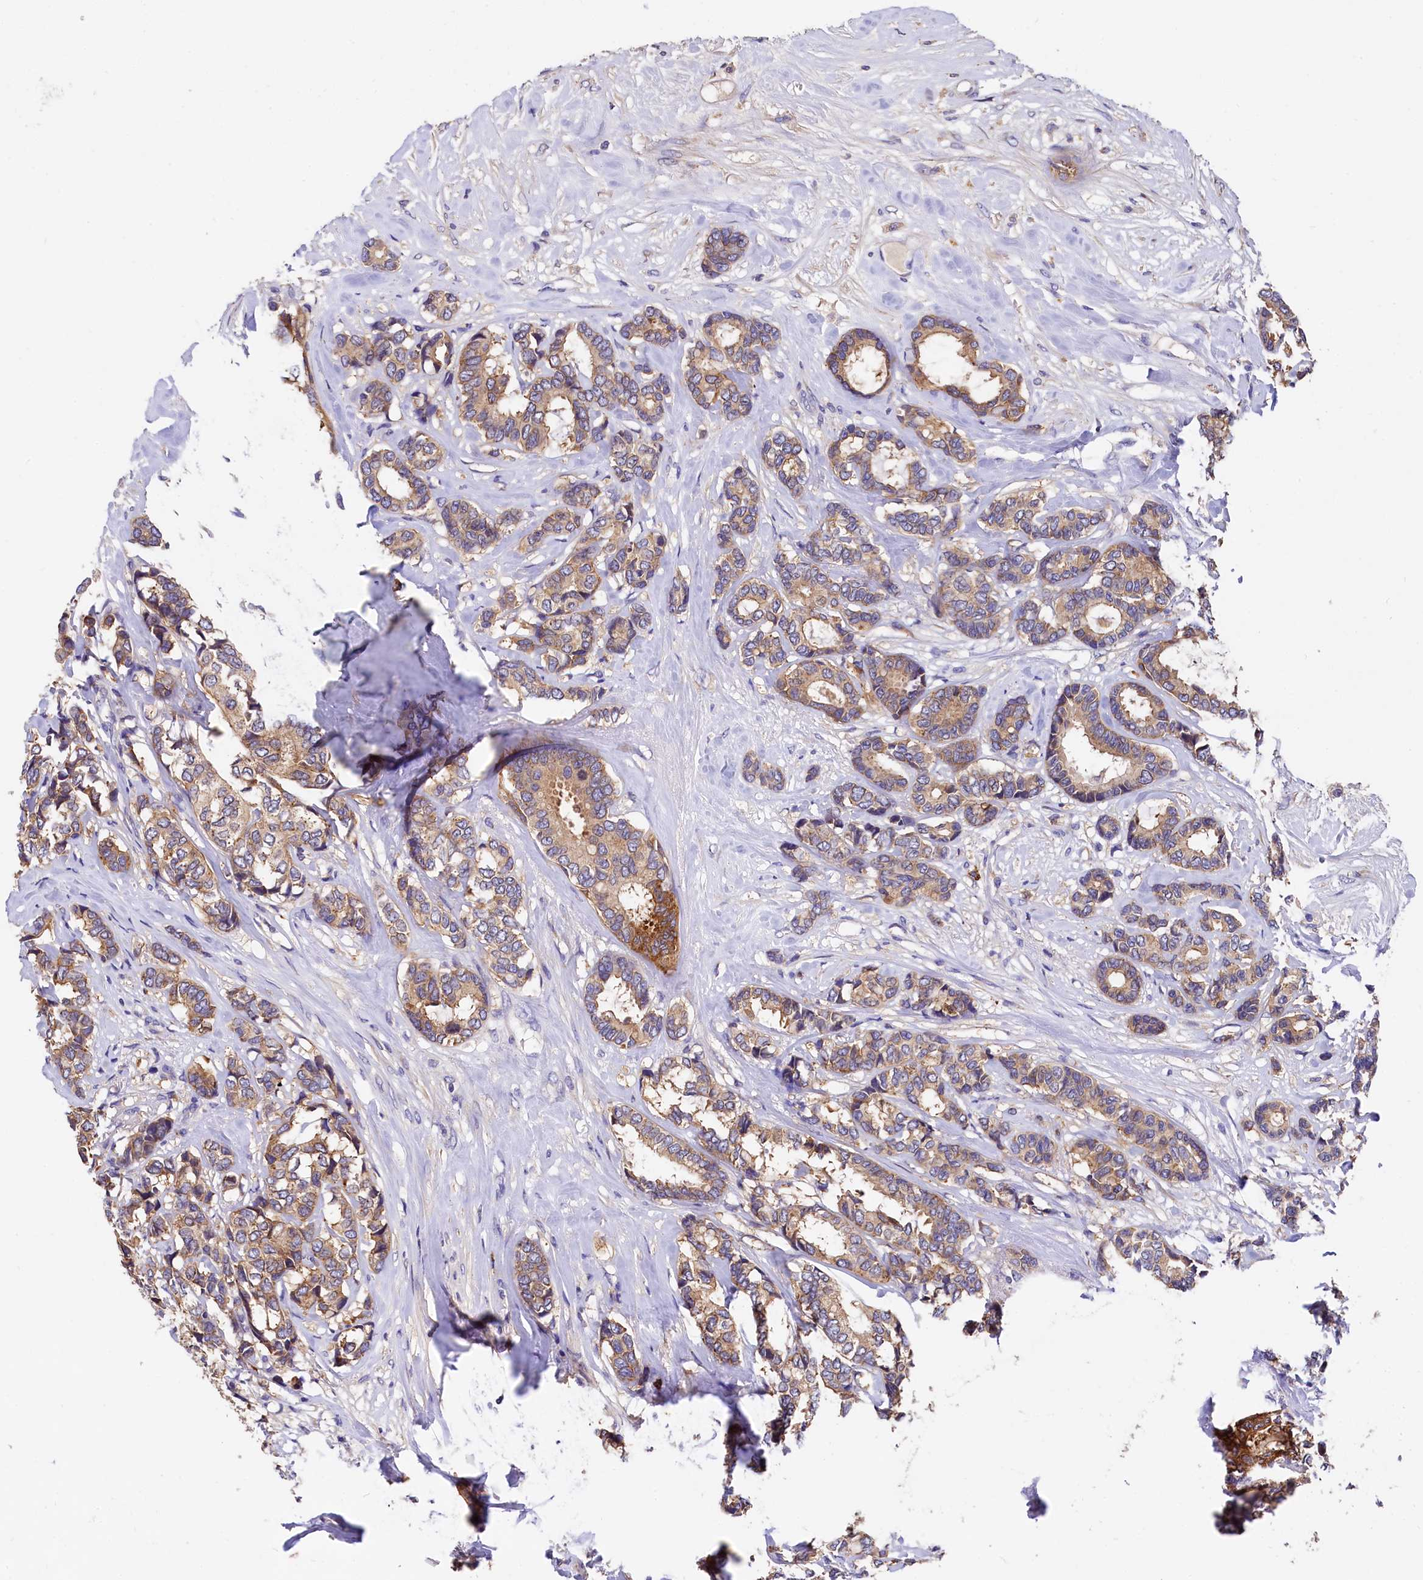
{"staining": {"intensity": "moderate", "quantity": ">75%", "location": "cytoplasmic/membranous"}, "tissue": "breast cancer", "cell_type": "Tumor cells", "image_type": "cancer", "snomed": [{"axis": "morphology", "description": "Duct carcinoma"}, {"axis": "topography", "description": "Breast"}], "caption": "Immunohistochemical staining of human breast invasive ductal carcinoma shows medium levels of moderate cytoplasmic/membranous positivity in about >75% of tumor cells.", "gene": "EPS8L2", "patient": {"sex": "female", "age": 87}}